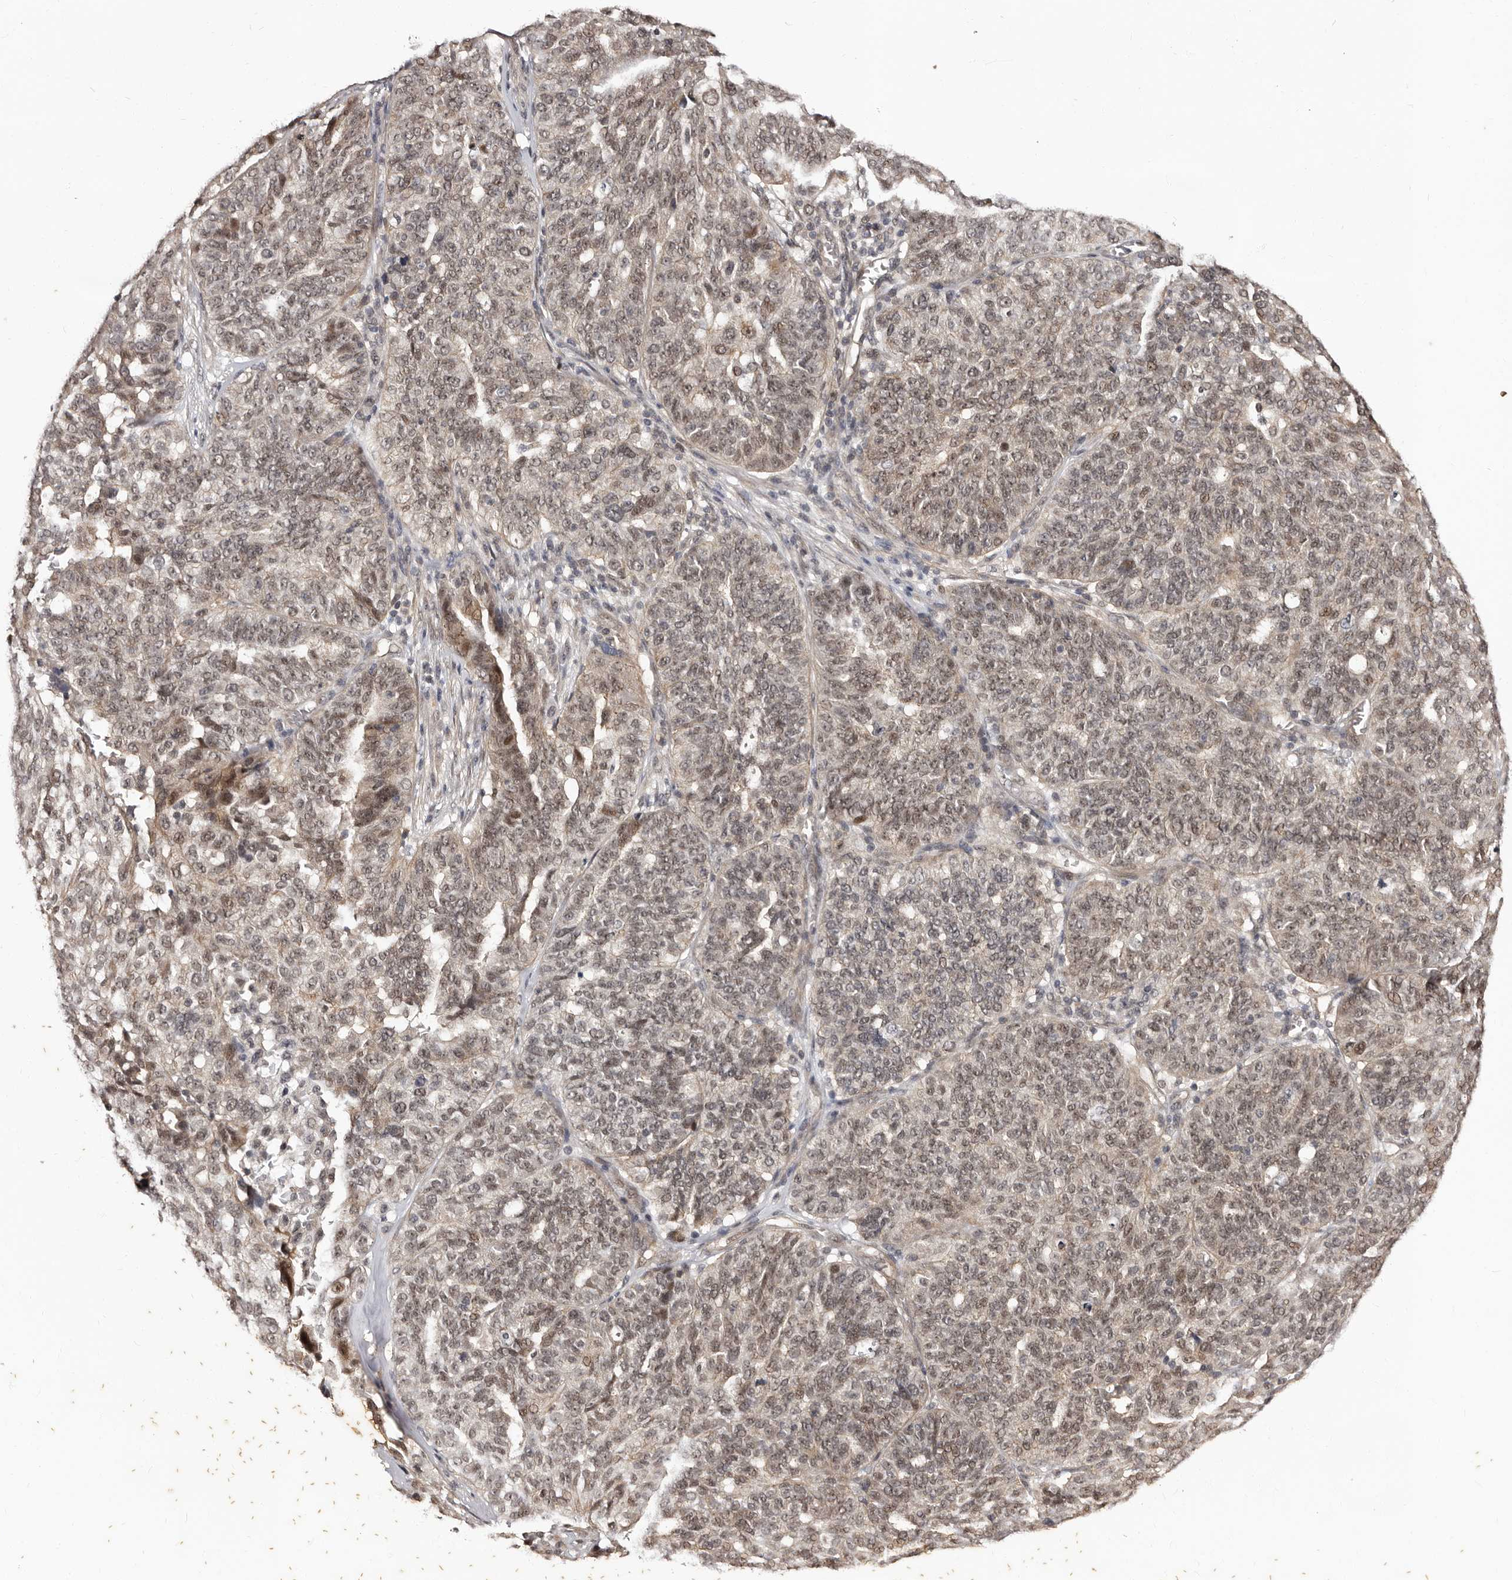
{"staining": {"intensity": "weak", "quantity": ">75%", "location": "nuclear"}, "tissue": "ovarian cancer", "cell_type": "Tumor cells", "image_type": "cancer", "snomed": [{"axis": "morphology", "description": "Cystadenocarcinoma, serous, NOS"}, {"axis": "topography", "description": "Ovary"}], "caption": "A brown stain shows weak nuclear staining of a protein in ovarian cancer (serous cystadenocarcinoma) tumor cells.", "gene": "TBC1D22B", "patient": {"sex": "female", "age": 59}}